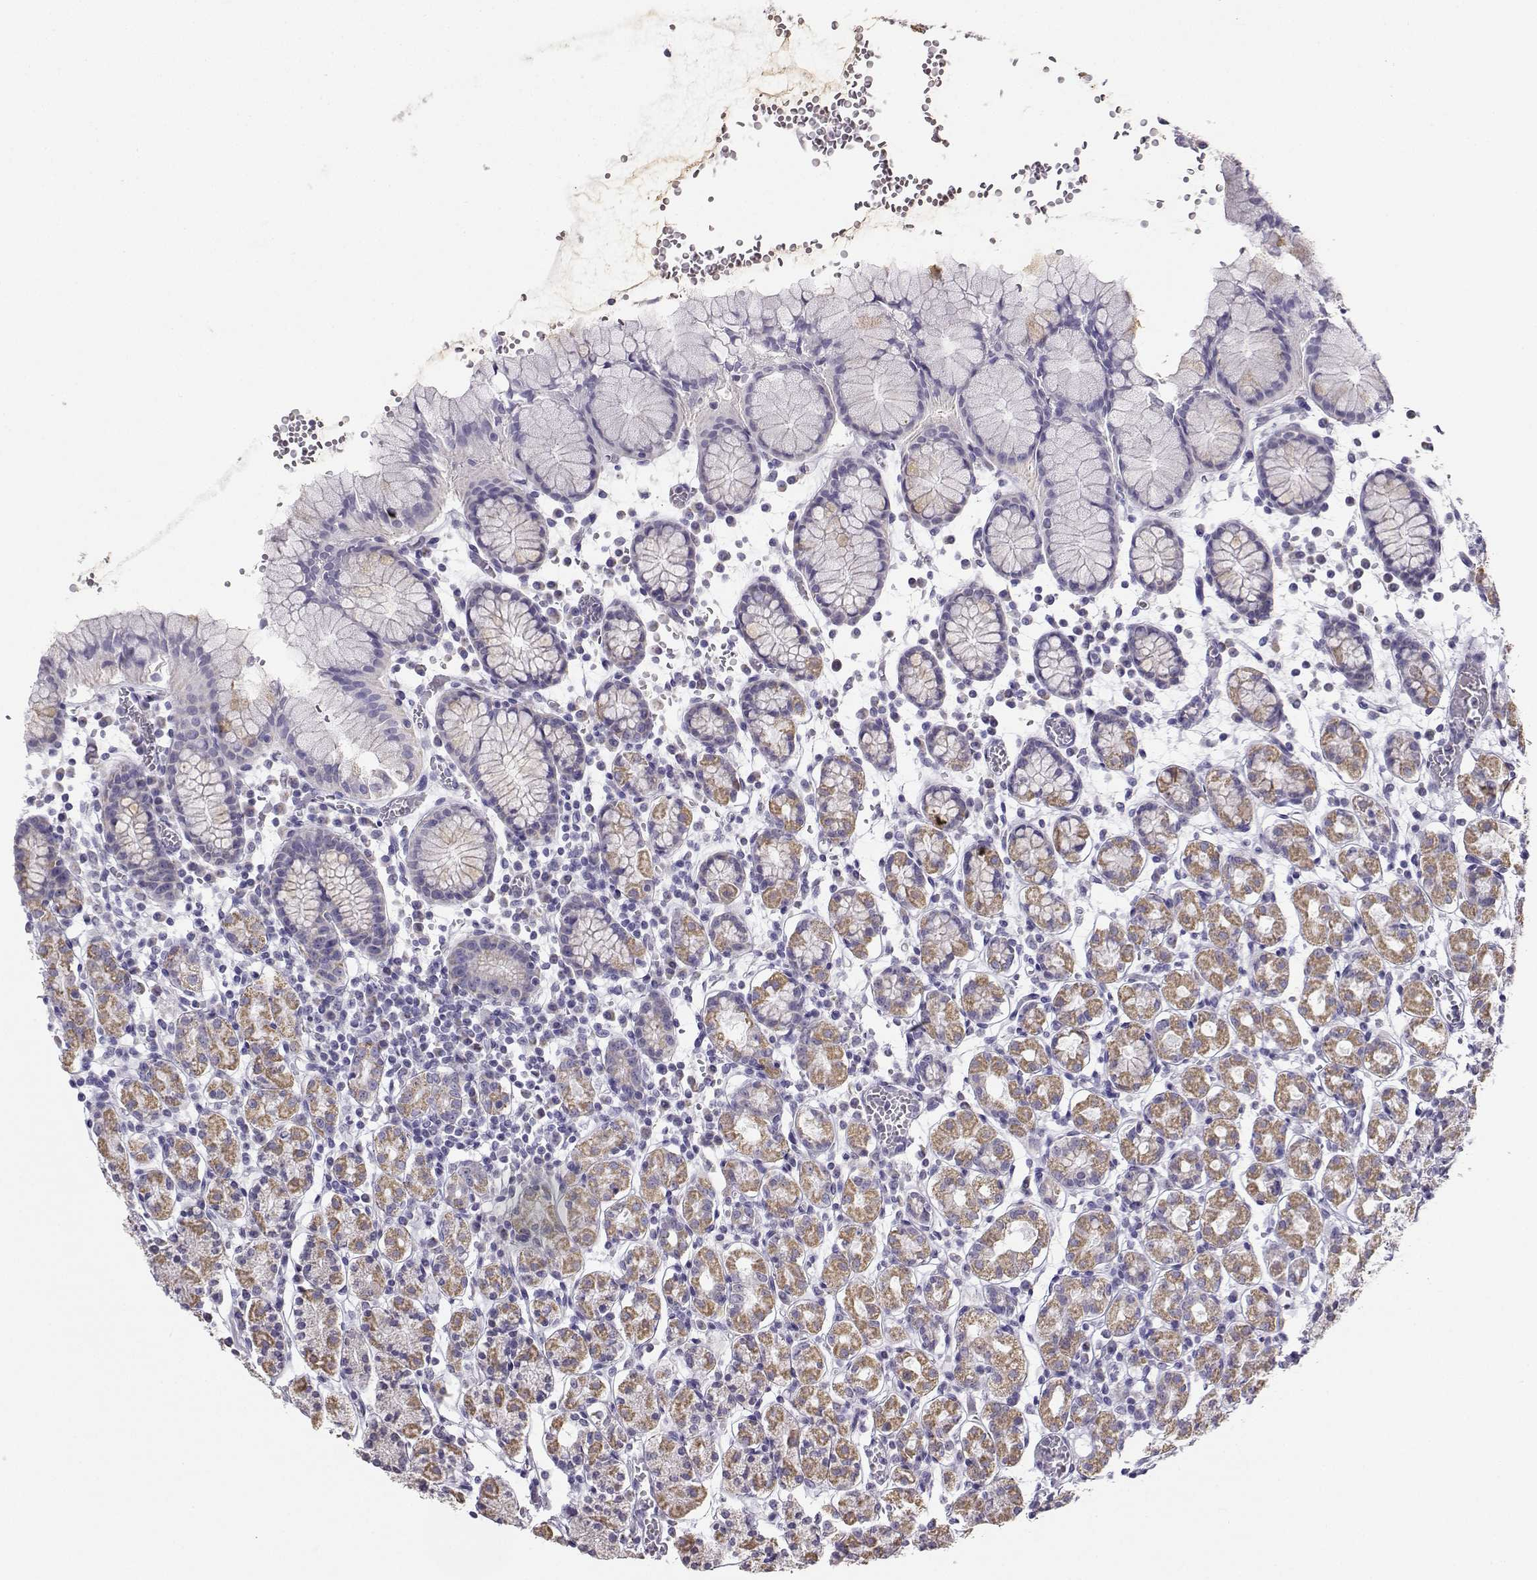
{"staining": {"intensity": "moderate", "quantity": "25%-75%", "location": "cytoplasmic/membranous"}, "tissue": "stomach", "cell_type": "Glandular cells", "image_type": "normal", "snomed": [{"axis": "morphology", "description": "Normal tissue, NOS"}, {"axis": "topography", "description": "Stomach, upper"}, {"axis": "topography", "description": "Stomach"}], "caption": "Protein expression analysis of normal stomach reveals moderate cytoplasmic/membranous positivity in about 25%-75% of glandular cells. Ihc stains the protein of interest in brown and the nuclei are stained blue.", "gene": "AVP", "patient": {"sex": "male", "age": 62}}